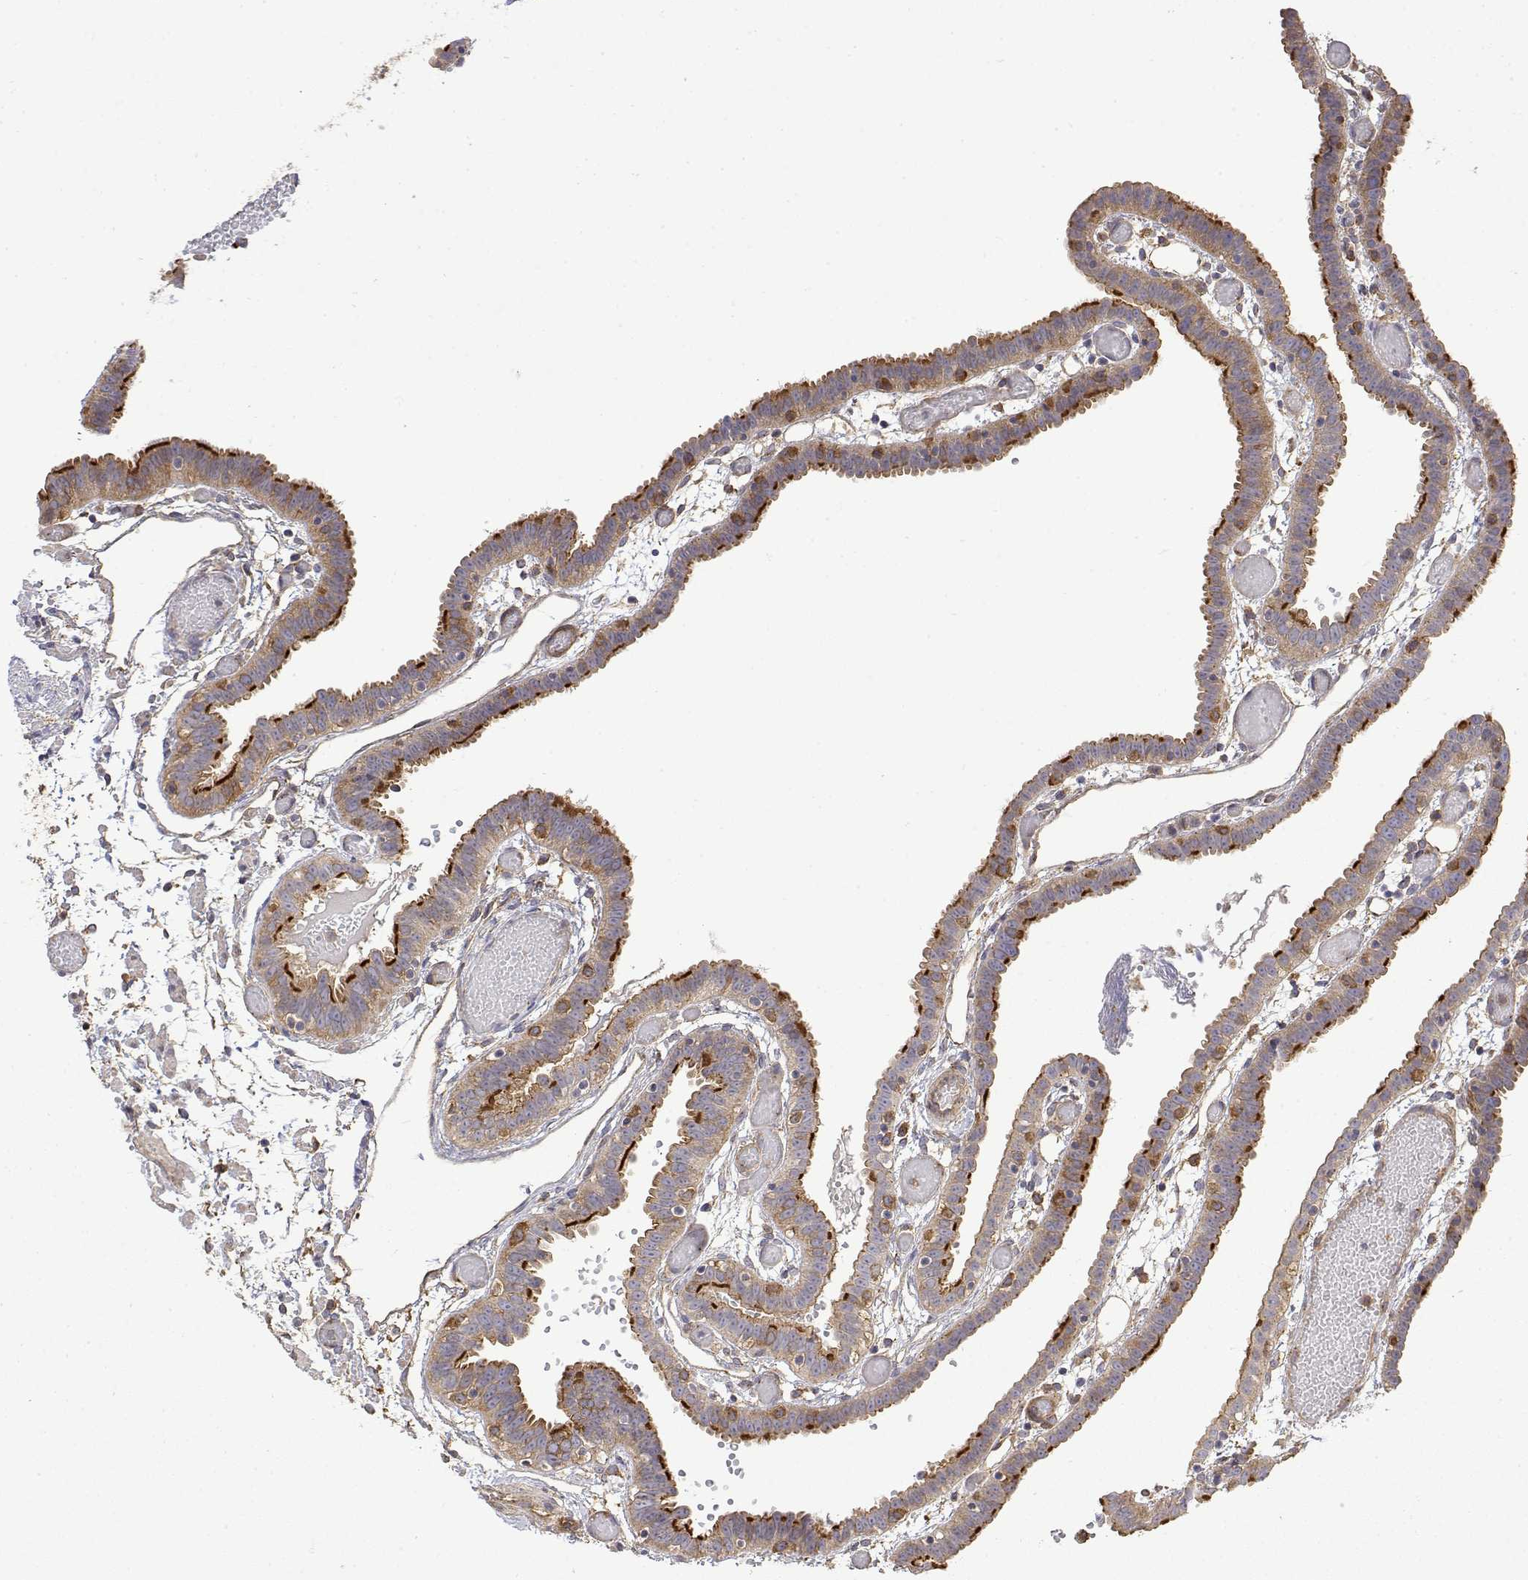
{"staining": {"intensity": "strong", "quantity": ">75%", "location": "cytoplasmic/membranous"}, "tissue": "fallopian tube", "cell_type": "Glandular cells", "image_type": "normal", "snomed": [{"axis": "morphology", "description": "Normal tissue, NOS"}, {"axis": "topography", "description": "Fallopian tube"}], "caption": "Immunohistochemical staining of unremarkable human fallopian tube exhibits high levels of strong cytoplasmic/membranous positivity in approximately >75% of glandular cells.", "gene": "PACSIN2", "patient": {"sex": "female", "age": 37}}